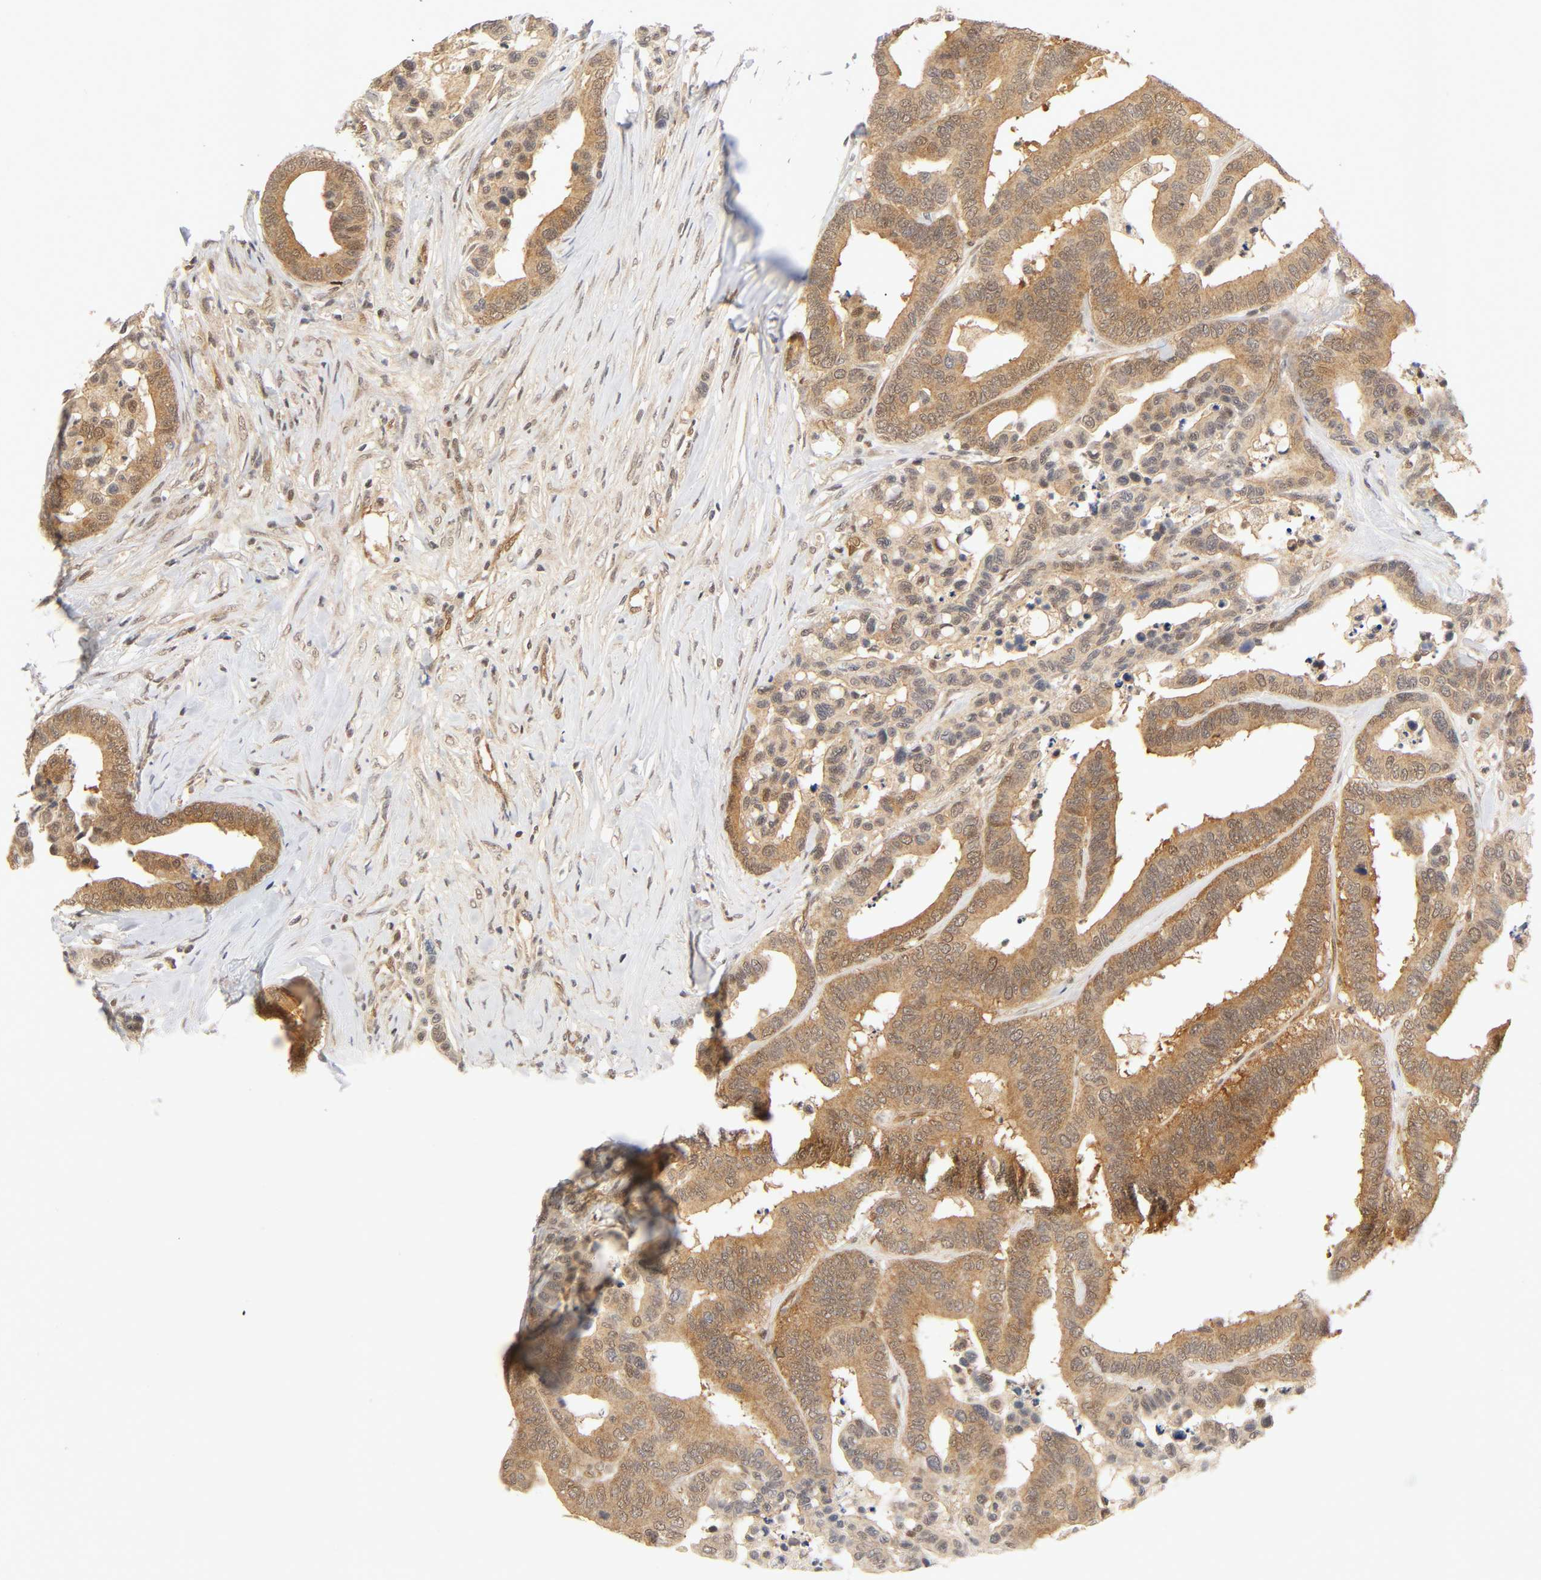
{"staining": {"intensity": "moderate", "quantity": ">75%", "location": "cytoplasmic/membranous,nuclear"}, "tissue": "colorectal cancer", "cell_type": "Tumor cells", "image_type": "cancer", "snomed": [{"axis": "morphology", "description": "Adenocarcinoma, NOS"}, {"axis": "topography", "description": "Colon"}], "caption": "About >75% of tumor cells in human adenocarcinoma (colorectal) demonstrate moderate cytoplasmic/membranous and nuclear protein expression as visualized by brown immunohistochemical staining.", "gene": "CDC37", "patient": {"sex": "male", "age": 82}}